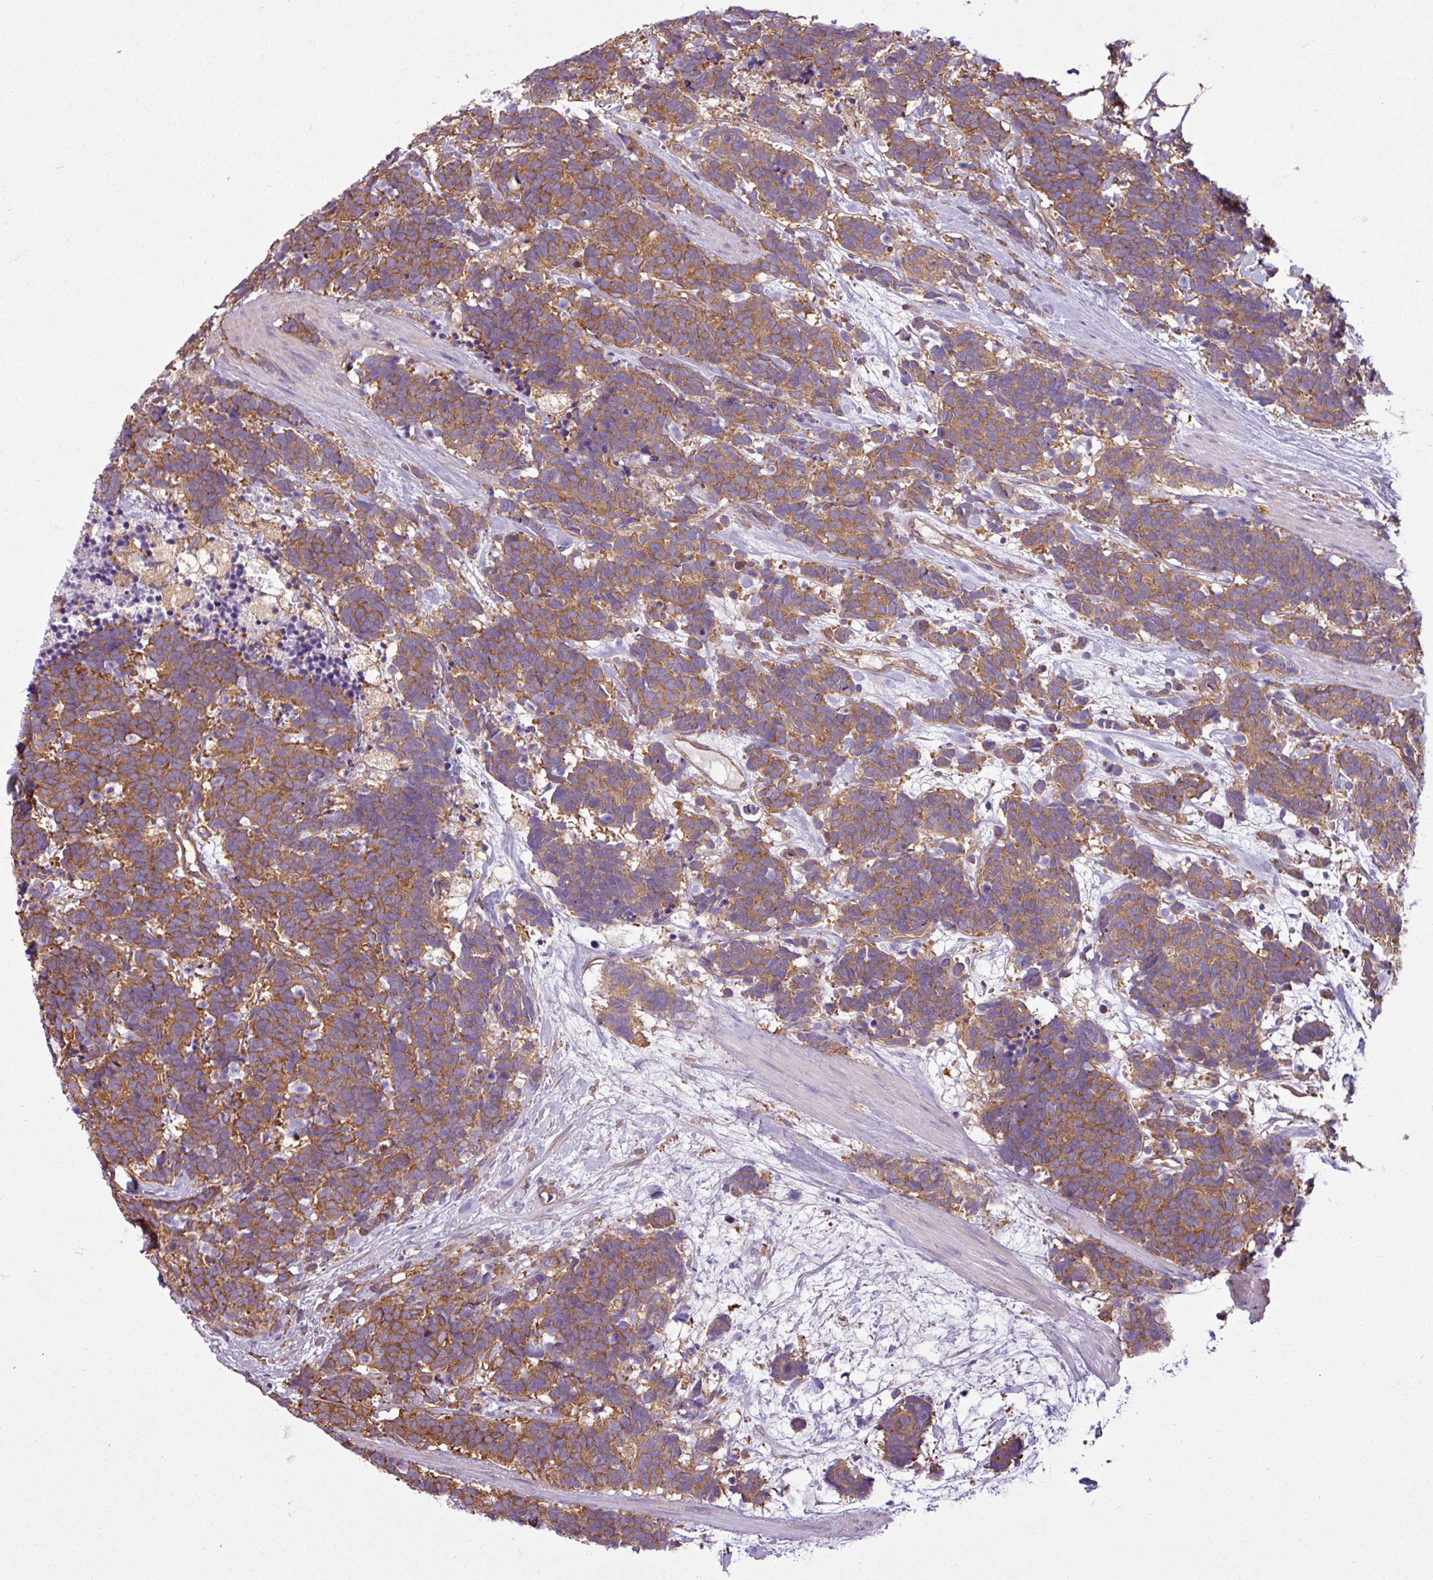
{"staining": {"intensity": "moderate", "quantity": ">75%", "location": "cytoplasmic/membranous"}, "tissue": "carcinoid", "cell_type": "Tumor cells", "image_type": "cancer", "snomed": [{"axis": "morphology", "description": "Carcinoma, NOS"}, {"axis": "morphology", "description": "Carcinoid, malignant, NOS"}, {"axis": "topography", "description": "Prostate"}], "caption": "A brown stain highlights moderate cytoplasmic/membranous staining of a protein in human carcinoma tumor cells.", "gene": "PACSIN2", "patient": {"sex": "male", "age": 57}}